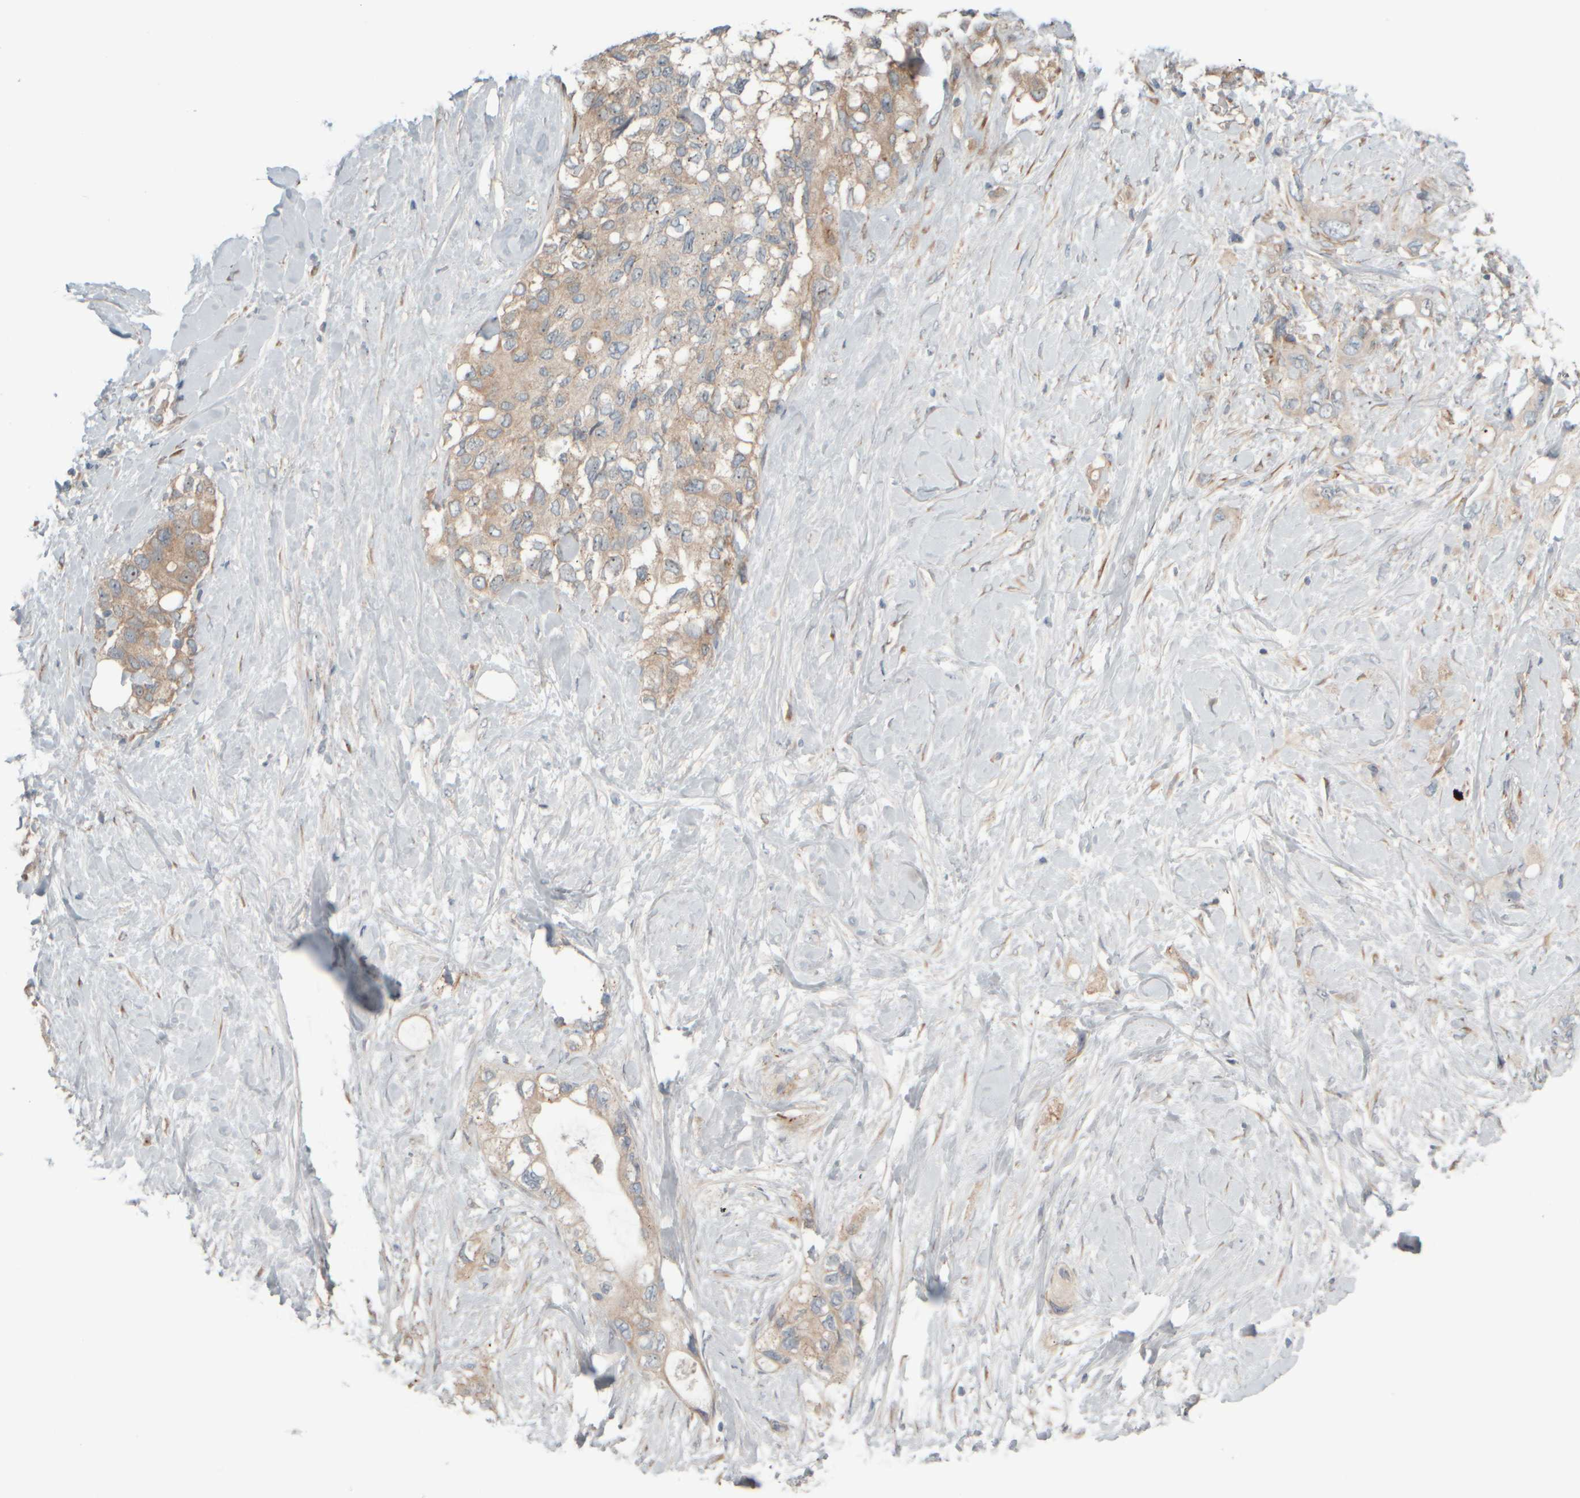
{"staining": {"intensity": "weak", "quantity": ">75%", "location": "cytoplasmic/membranous"}, "tissue": "pancreatic cancer", "cell_type": "Tumor cells", "image_type": "cancer", "snomed": [{"axis": "morphology", "description": "Adenocarcinoma, NOS"}, {"axis": "topography", "description": "Pancreas"}], "caption": "The image displays staining of pancreatic cancer, revealing weak cytoplasmic/membranous protein expression (brown color) within tumor cells.", "gene": "HGS", "patient": {"sex": "female", "age": 56}}